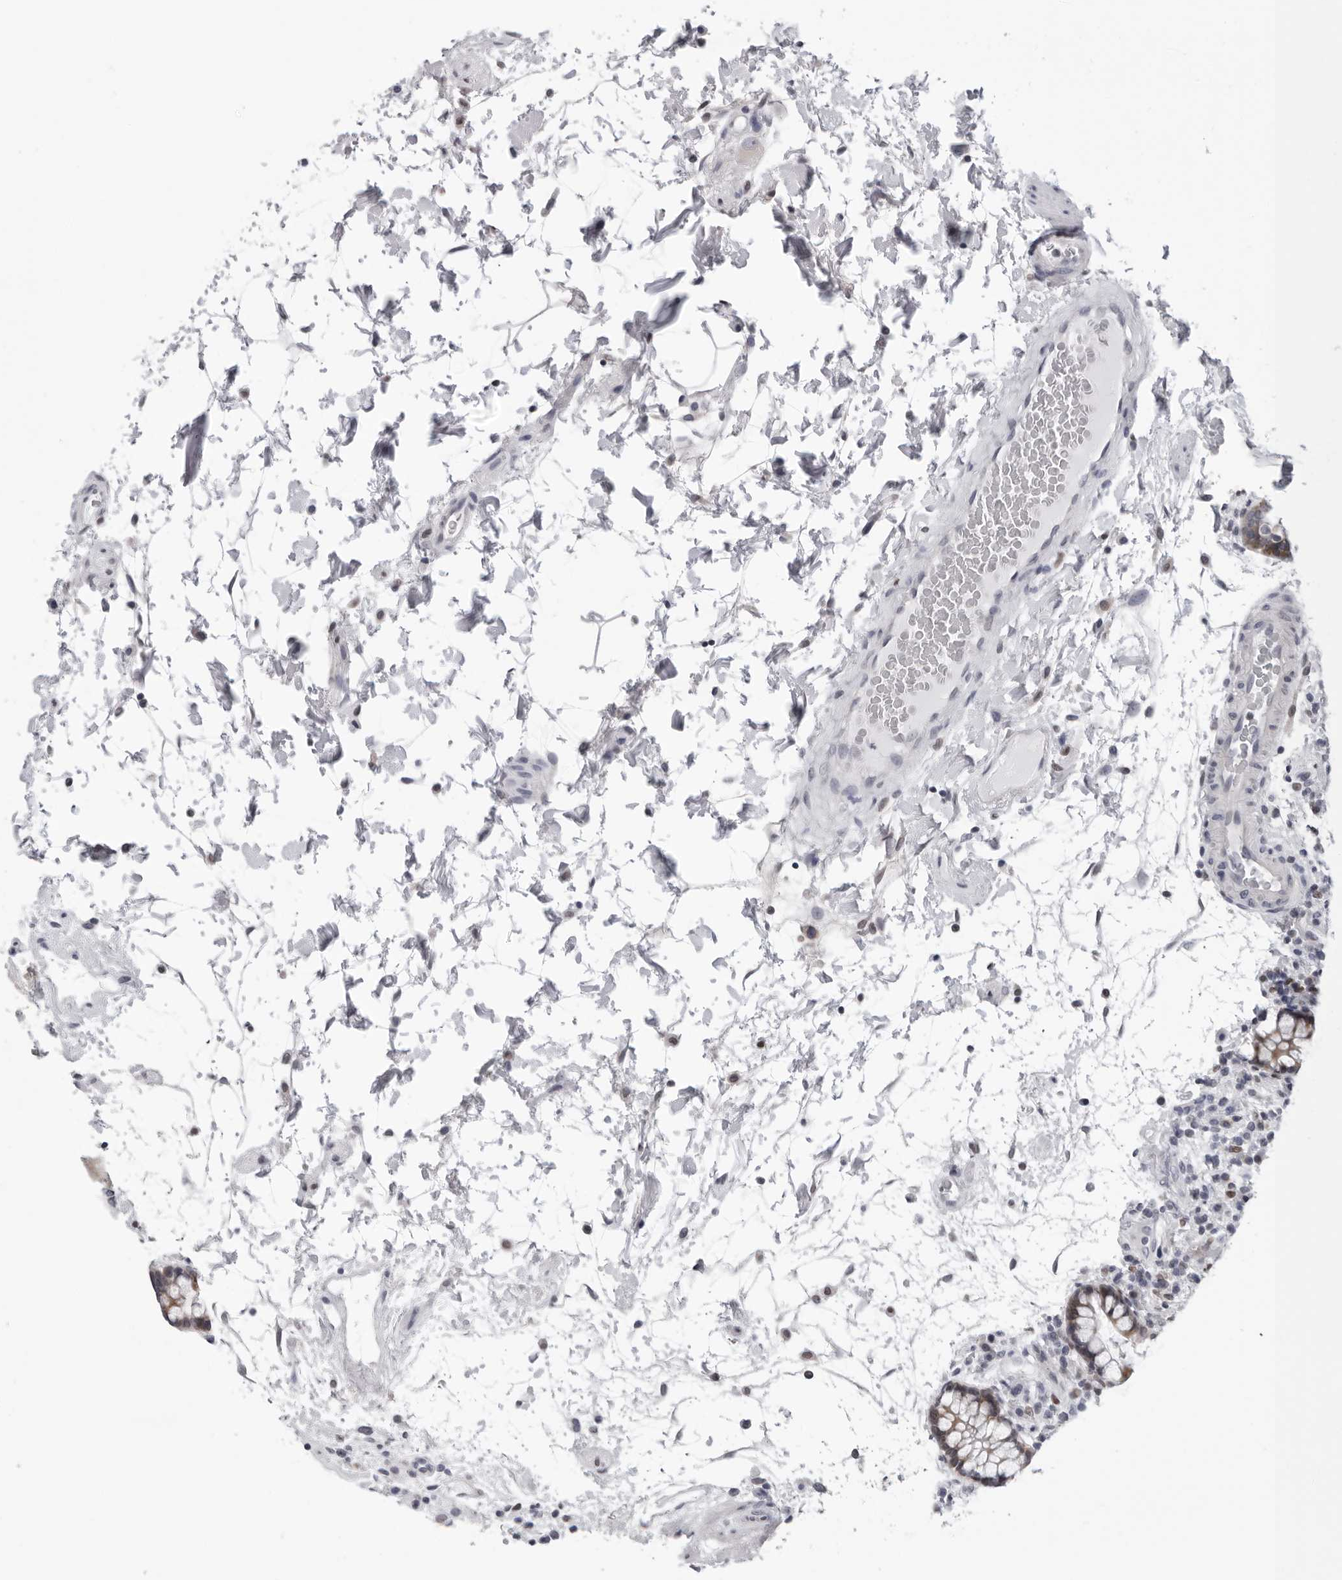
{"staining": {"intensity": "negative", "quantity": "none", "location": "none"}, "tissue": "colon", "cell_type": "Endothelial cells", "image_type": "normal", "snomed": [{"axis": "morphology", "description": "Normal tissue, NOS"}, {"axis": "topography", "description": "Colon"}], "caption": "Immunohistochemistry (IHC) of benign colon exhibits no positivity in endothelial cells.", "gene": "CPT2", "patient": {"sex": "female", "age": 79}}